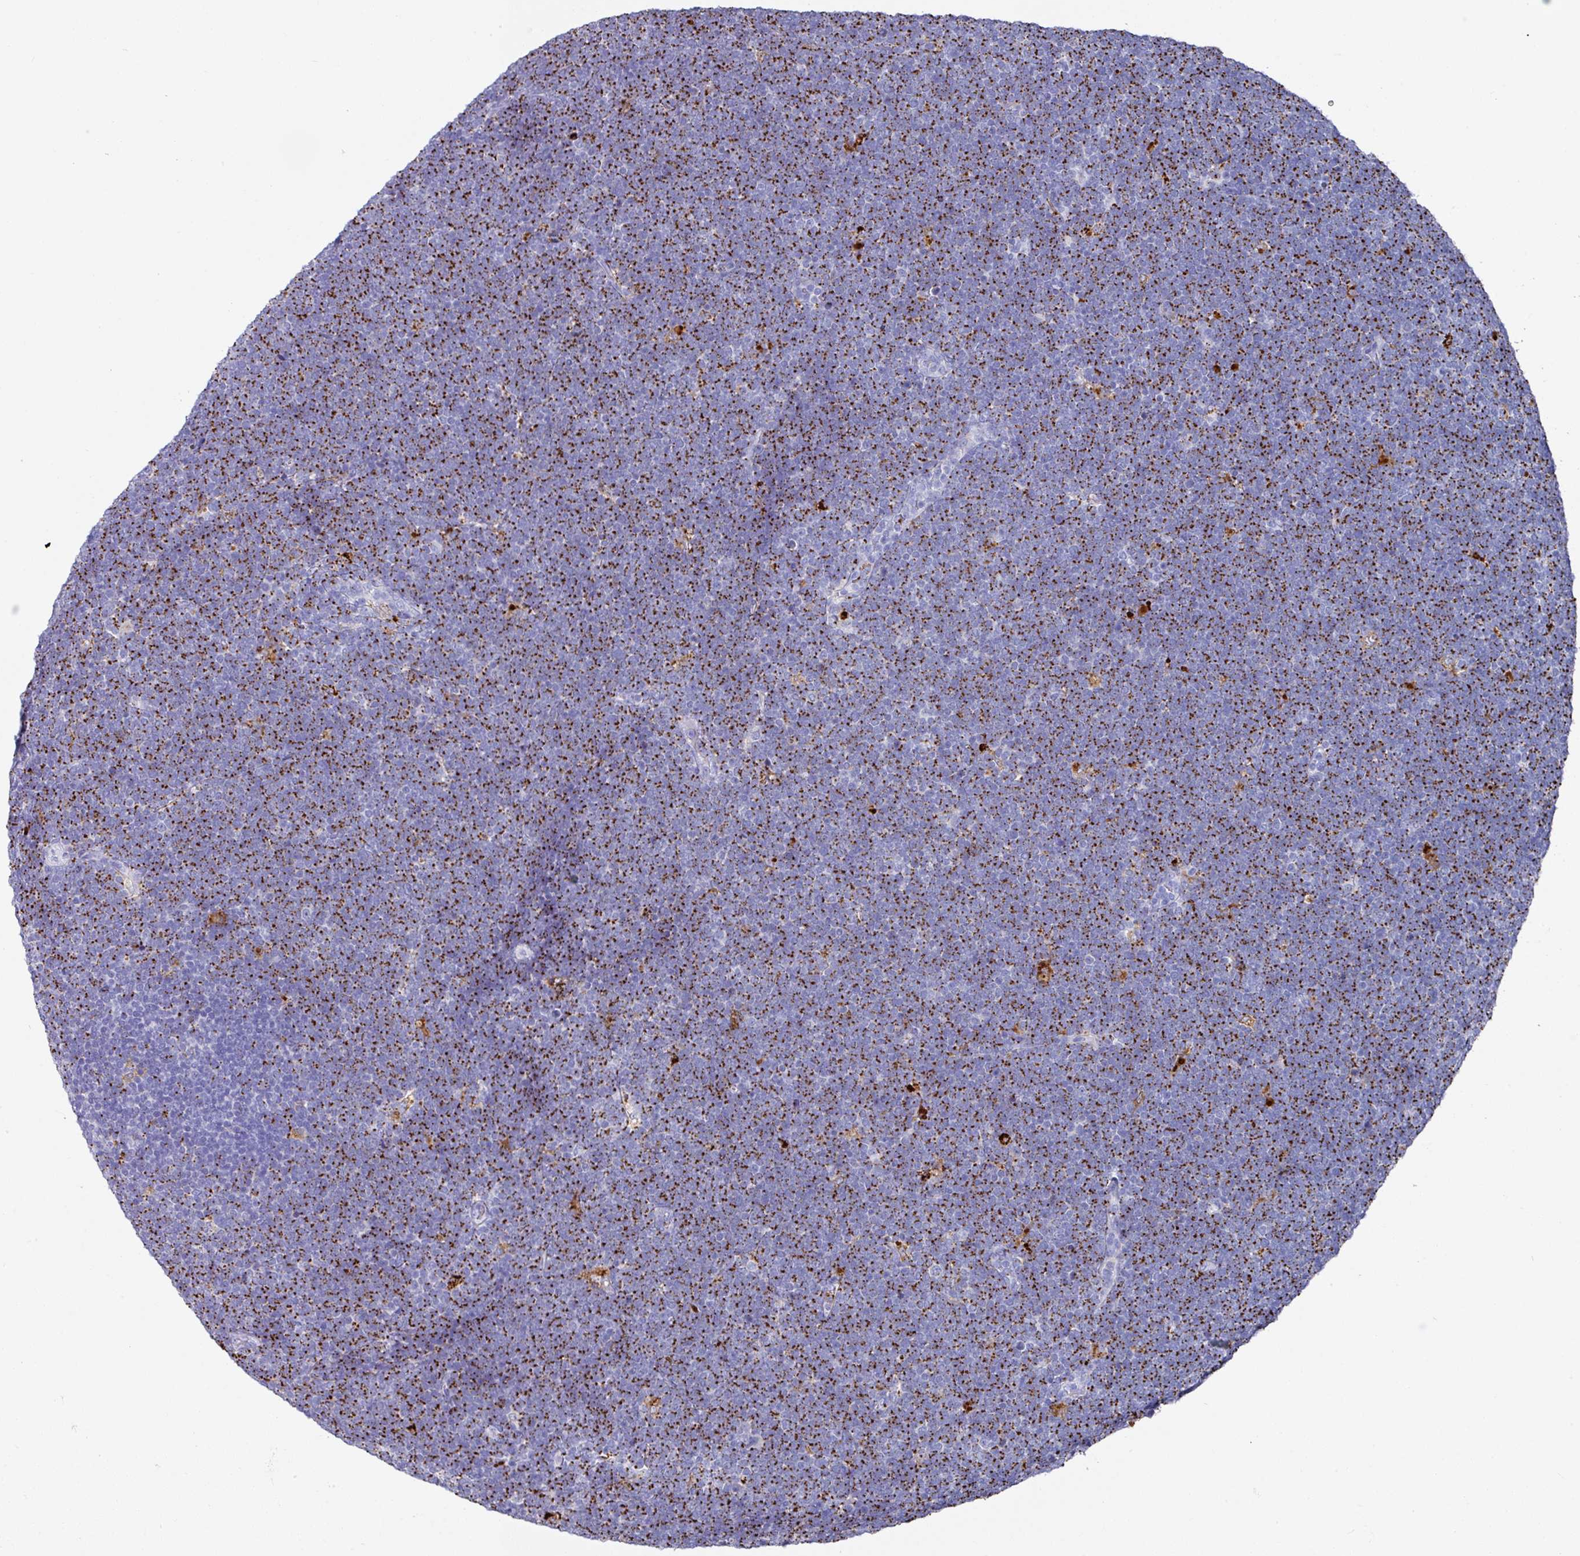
{"staining": {"intensity": "moderate", "quantity": ">75%", "location": "cytoplasmic/membranous"}, "tissue": "lymphoma", "cell_type": "Tumor cells", "image_type": "cancer", "snomed": [{"axis": "morphology", "description": "Malignant lymphoma, non-Hodgkin's type, High grade"}, {"axis": "topography", "description": "Lymph node"}], "caption": "The image displays immunohistochemical staining of lymphoma. There is moderate cytoplasmic/membranous expression is present in about >75% of tumor cells.", "gene": "CPVL", "patient": {"sex": "male", "age": 13}}